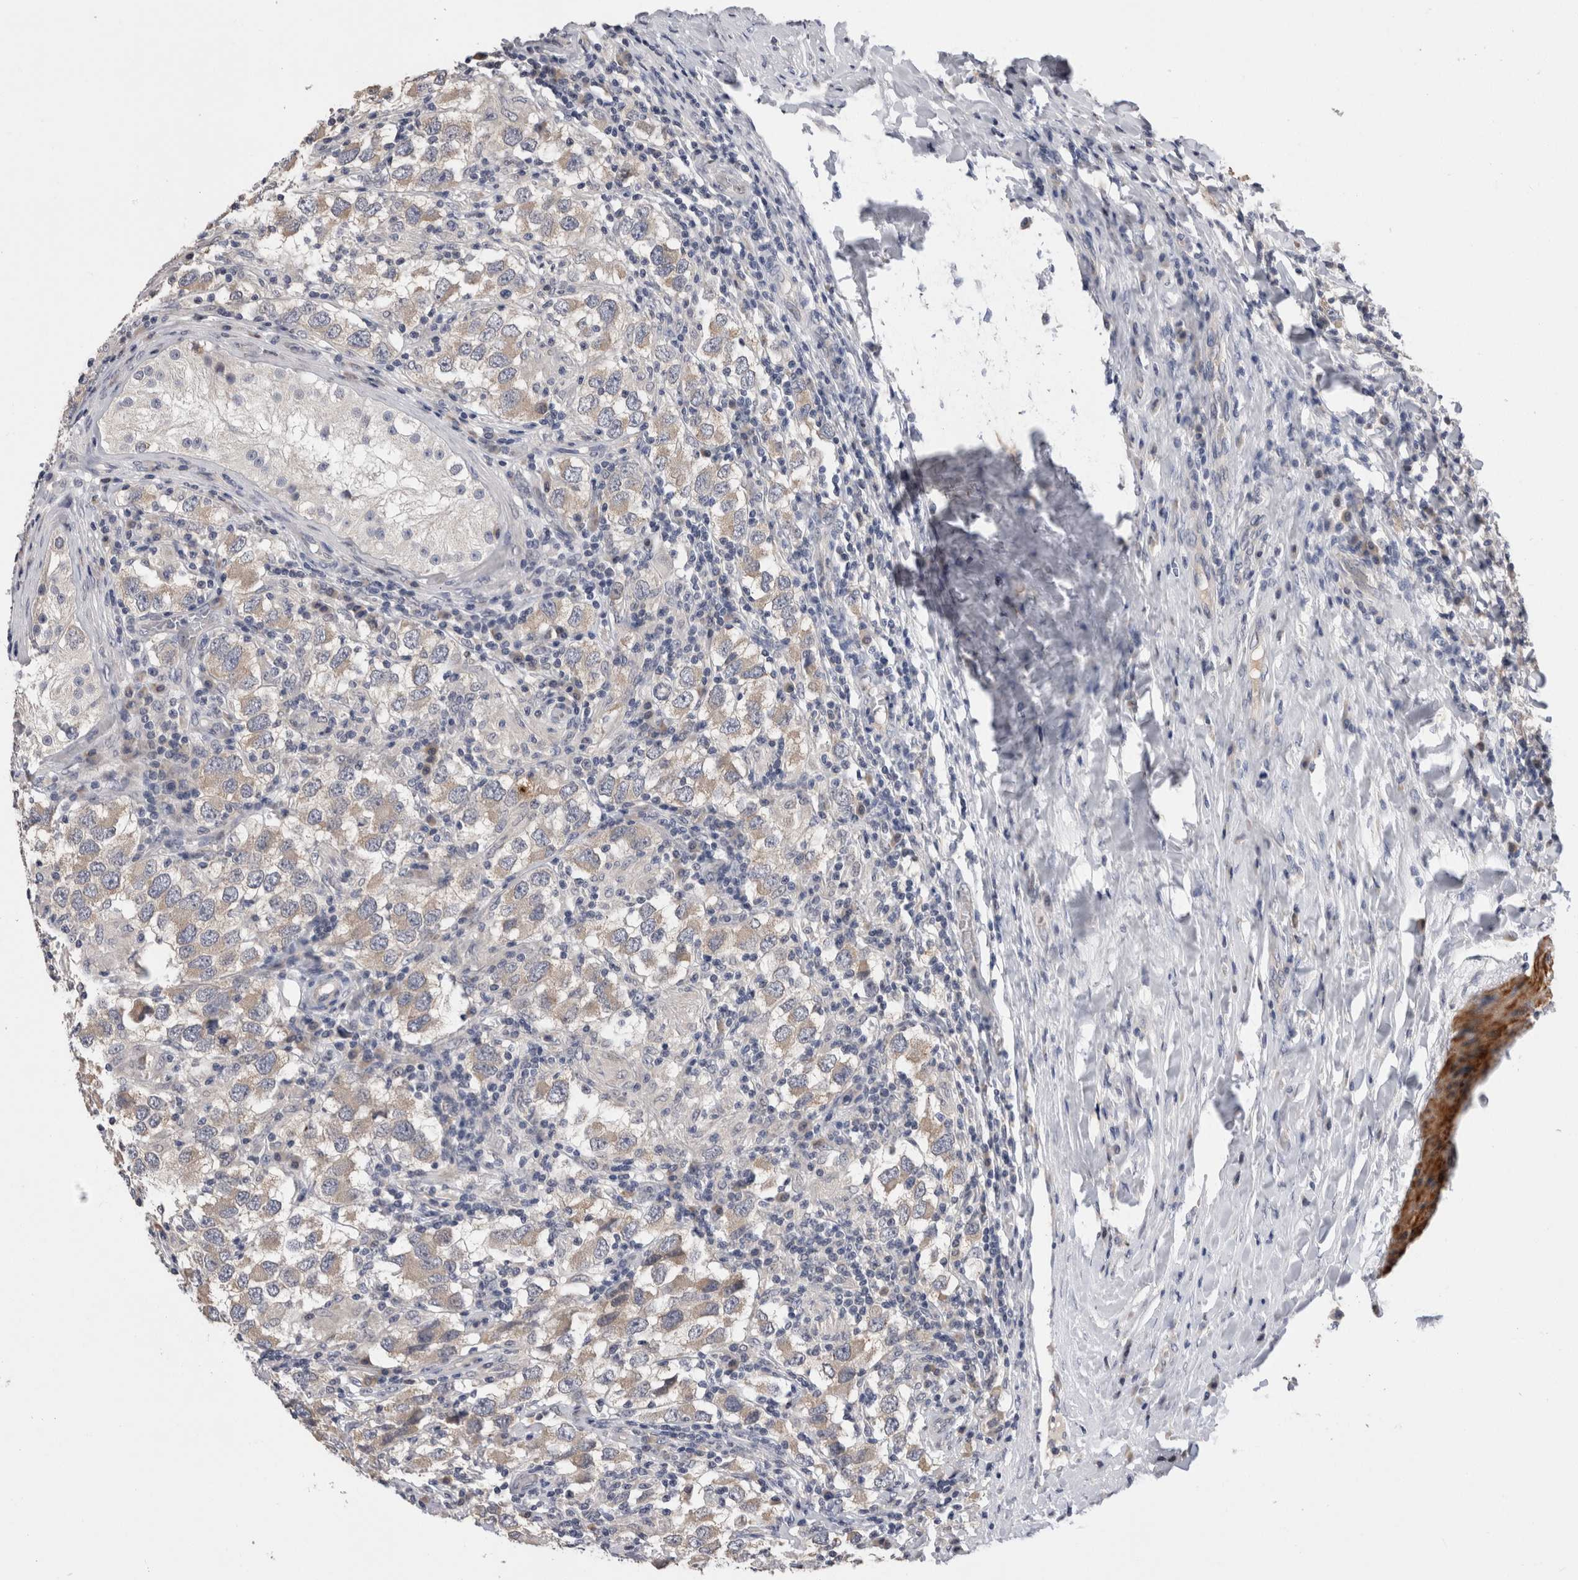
{"staining": {"intensity": "weak", "quantity": "<25%", "location": "cytoplasmic/membranous"}, "tissue": "testis cancer", "cell_type": "Tumor cells", "image_type": "cancer", "snomed": [{"axis": "morphology", "description": "Carcinoma, Embryonal, NOS"}, {"axis": "topography", "description": "Testis"}], "caption": "The micrograph exhibits no staining of tumor cells in embryonal carcinoma (testis). (DAB immunohistochemistry (IHC) visualized using brightfield microscopy, high magnification).", "gene": "CRYBG1", "patient": {"sex": "male", "age": 21}}